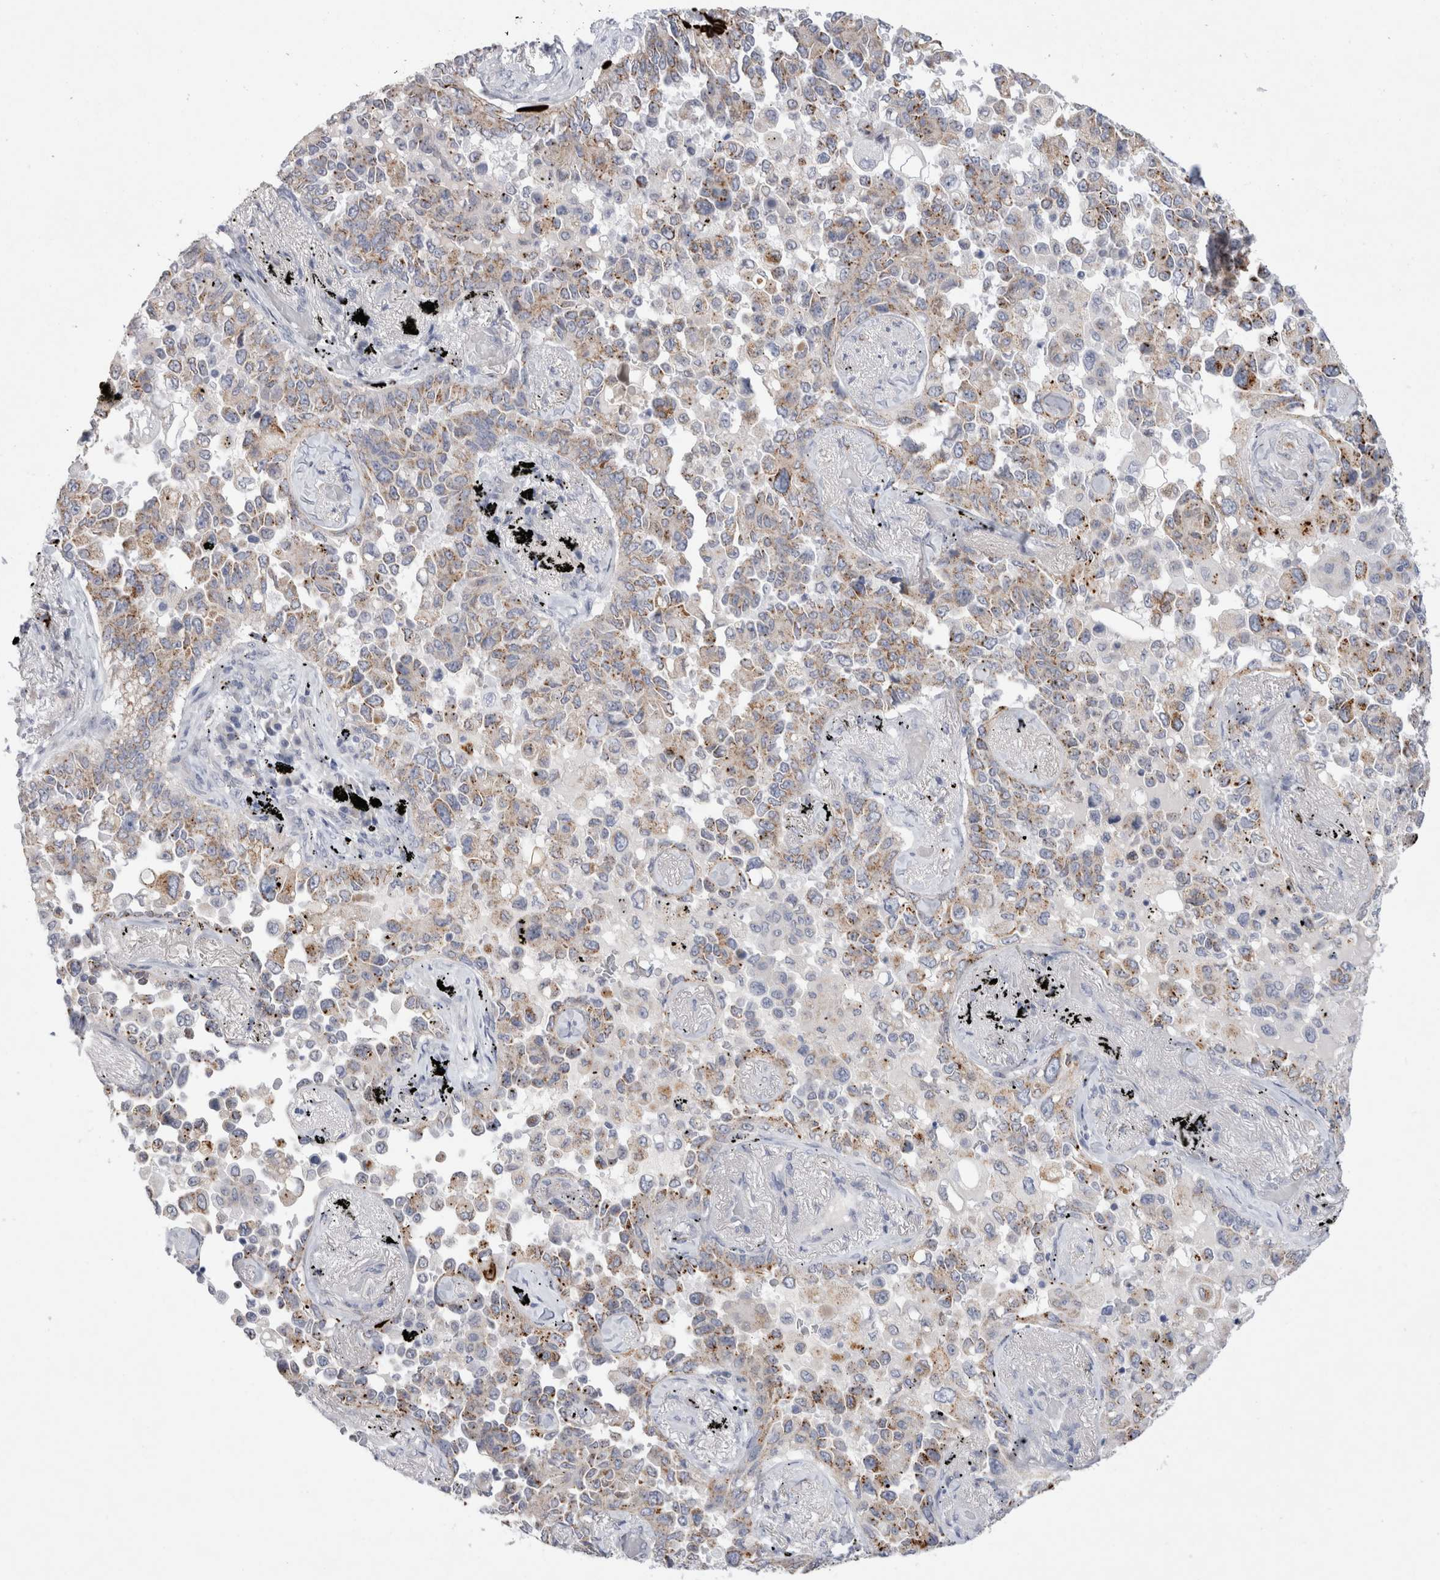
{"staining": {"intensity": "moderate", "quantity": "<25%", "location": "cytoplasmic/membranous"}, "tissue": "lung cancer", "cell_type": "Tumor cells", "image_type": "cancer", "snomed": [{"axis": "morphology", "description": "Adenocarcinoma, NOS"}, {"axis": "topography", "description": "Lung"}], "caption": "Immunohistochemistry (IHC) (DAB (3,3'-diaminobenzidine)) staining of human adenocarcinoma (lung) shows moderate cytoplasmic/membranous protein positivity in about <25% of tumor cells.", "gene": "GAA", "patient": {"sex": "female", "age": 67}}